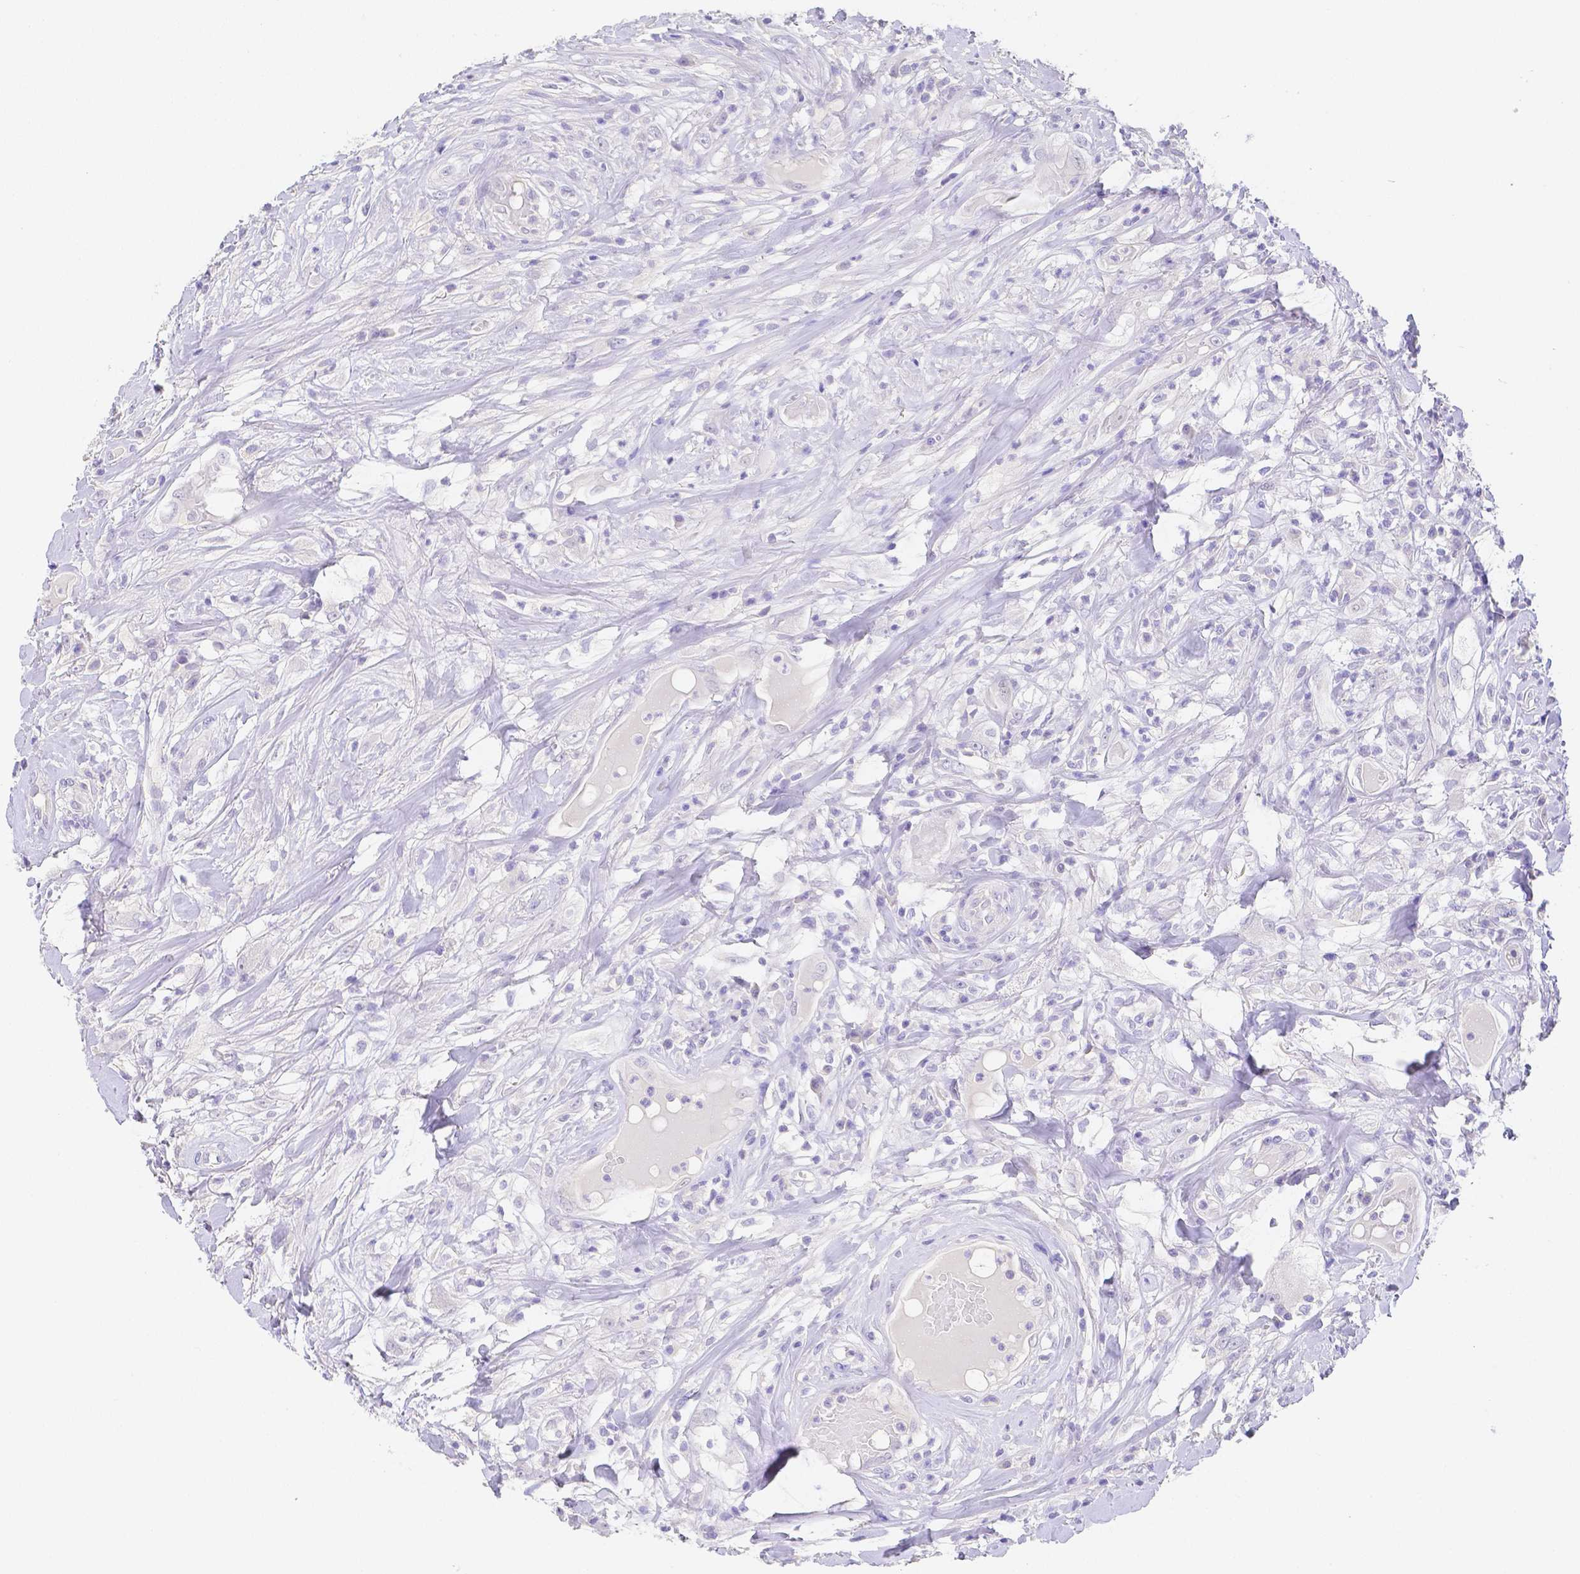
{"staining": {"intensity": "negative", "quantity": "none", "location": "none"}, "tissue": "head and neck cancer", "cell_type": "Tumor cells", "image_type": "cancer", "snomed": [{"axis": "morphology", "description": "Squamous cell carcinoma, NOS"}, {"axis": "topography", "description": "Skin"}, {"axis": "topography", "description": "Head-Neck"}], "caption": "DAB (3,3'-diaminobenzidine) immunohistochemical staining of human head and neck squamous cell carcinoma exhibits no significant expression in tumor cells.", "gene": "ZG16B", "patient": {"sex": "male", "age": 80}}